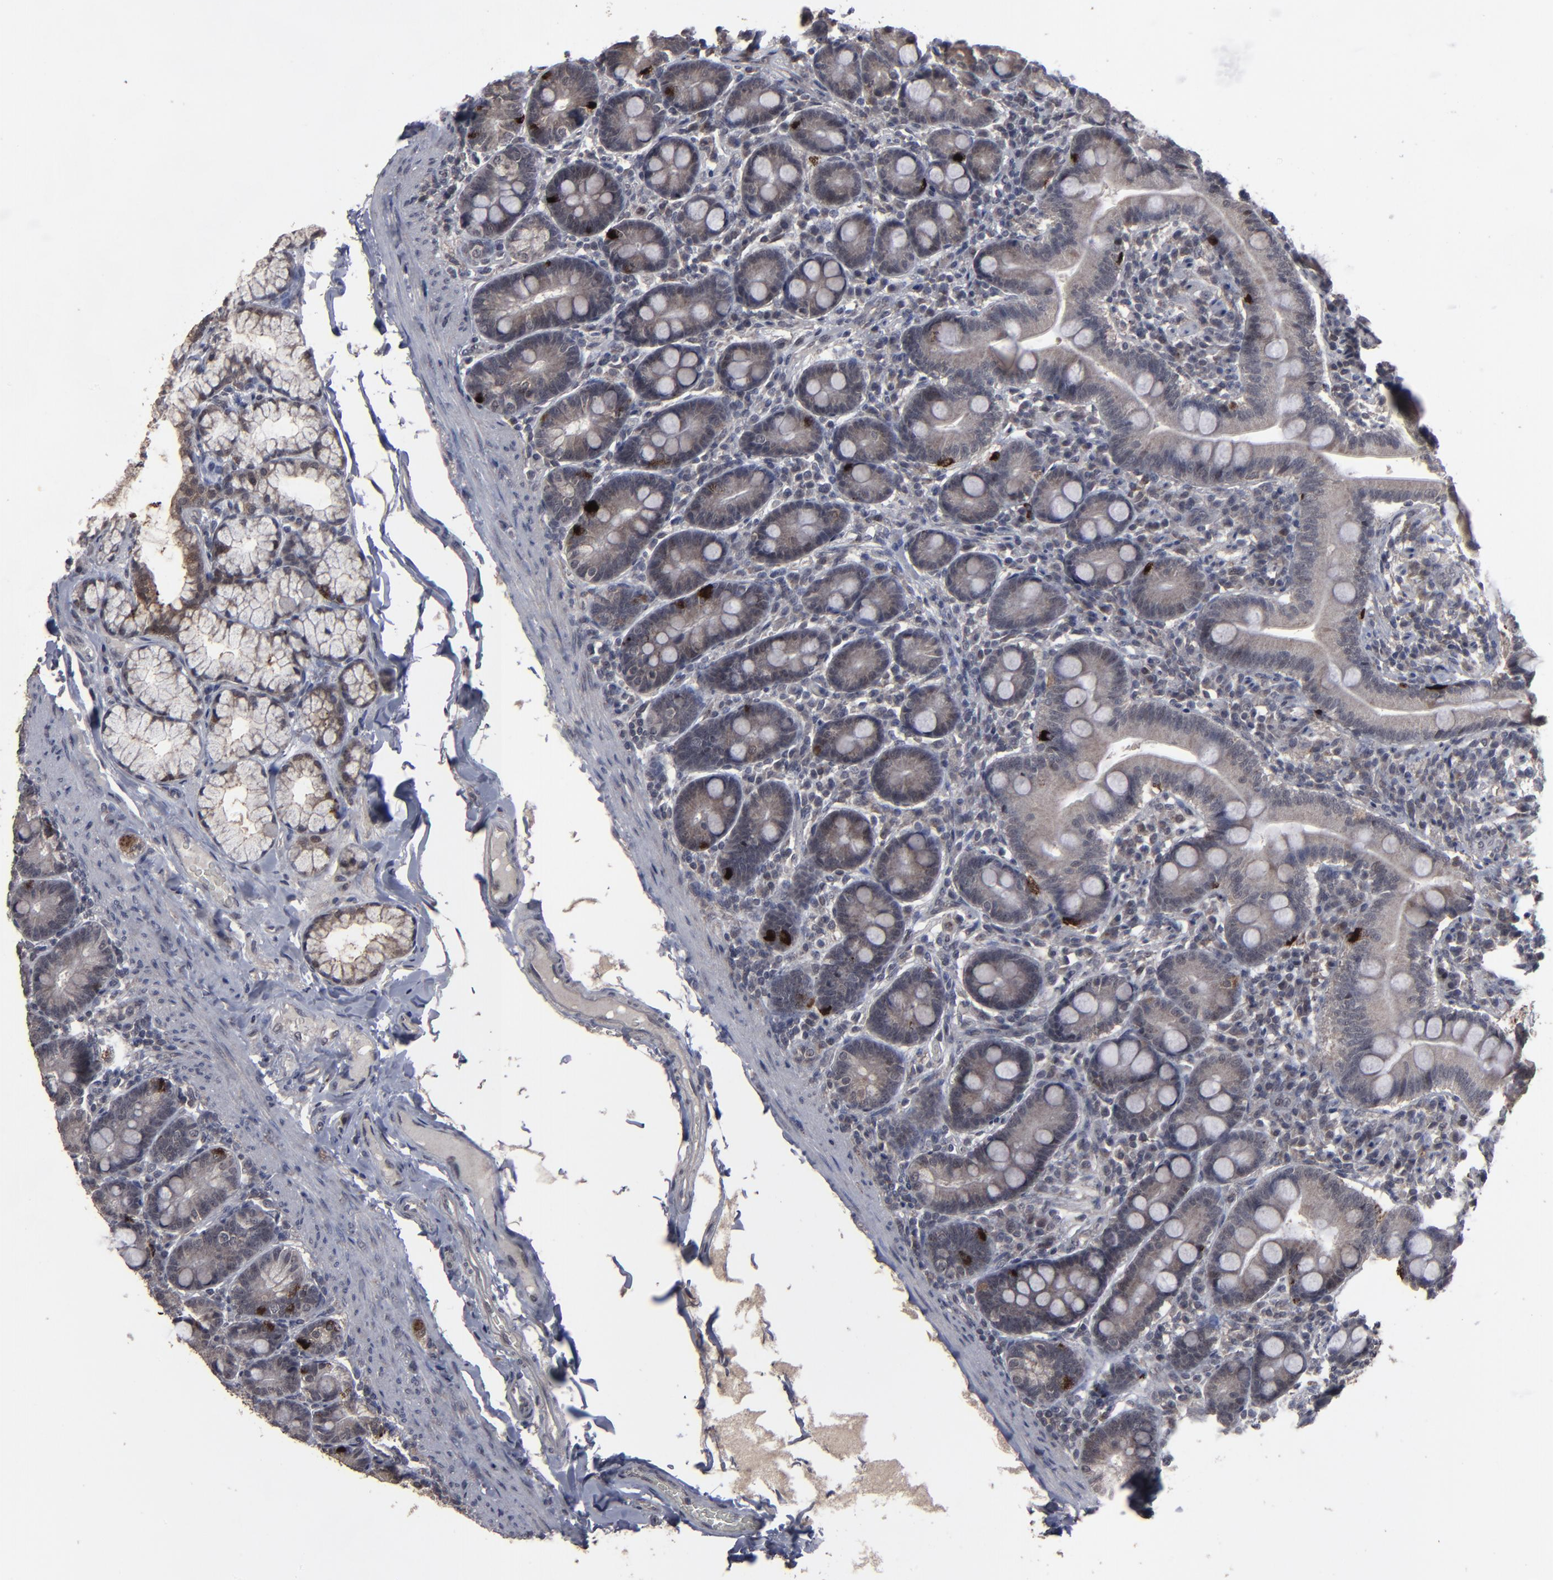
{"staining": {"intensity": "strong", "quantity": "<25%", "location": "cytoplasmic/membranous"}, "tissue": "duodenum", "cell_type": "Glandular cells", "image_type": "normal", "snomed": [{"axis": "morphology", "description": "Normal tissue, NOS"}, {"axis": "topography", "description": "Duodenum"}], "caption": "Protein expression by IHC displays strong cytoplasmic/membranous expression in approximately <25% of glandular cells in normal duodenum. (IHC, brightfield microscopy, high magnification).", "gene": "SLC22A17", "patient": {"sex": "male", "age": 50}}